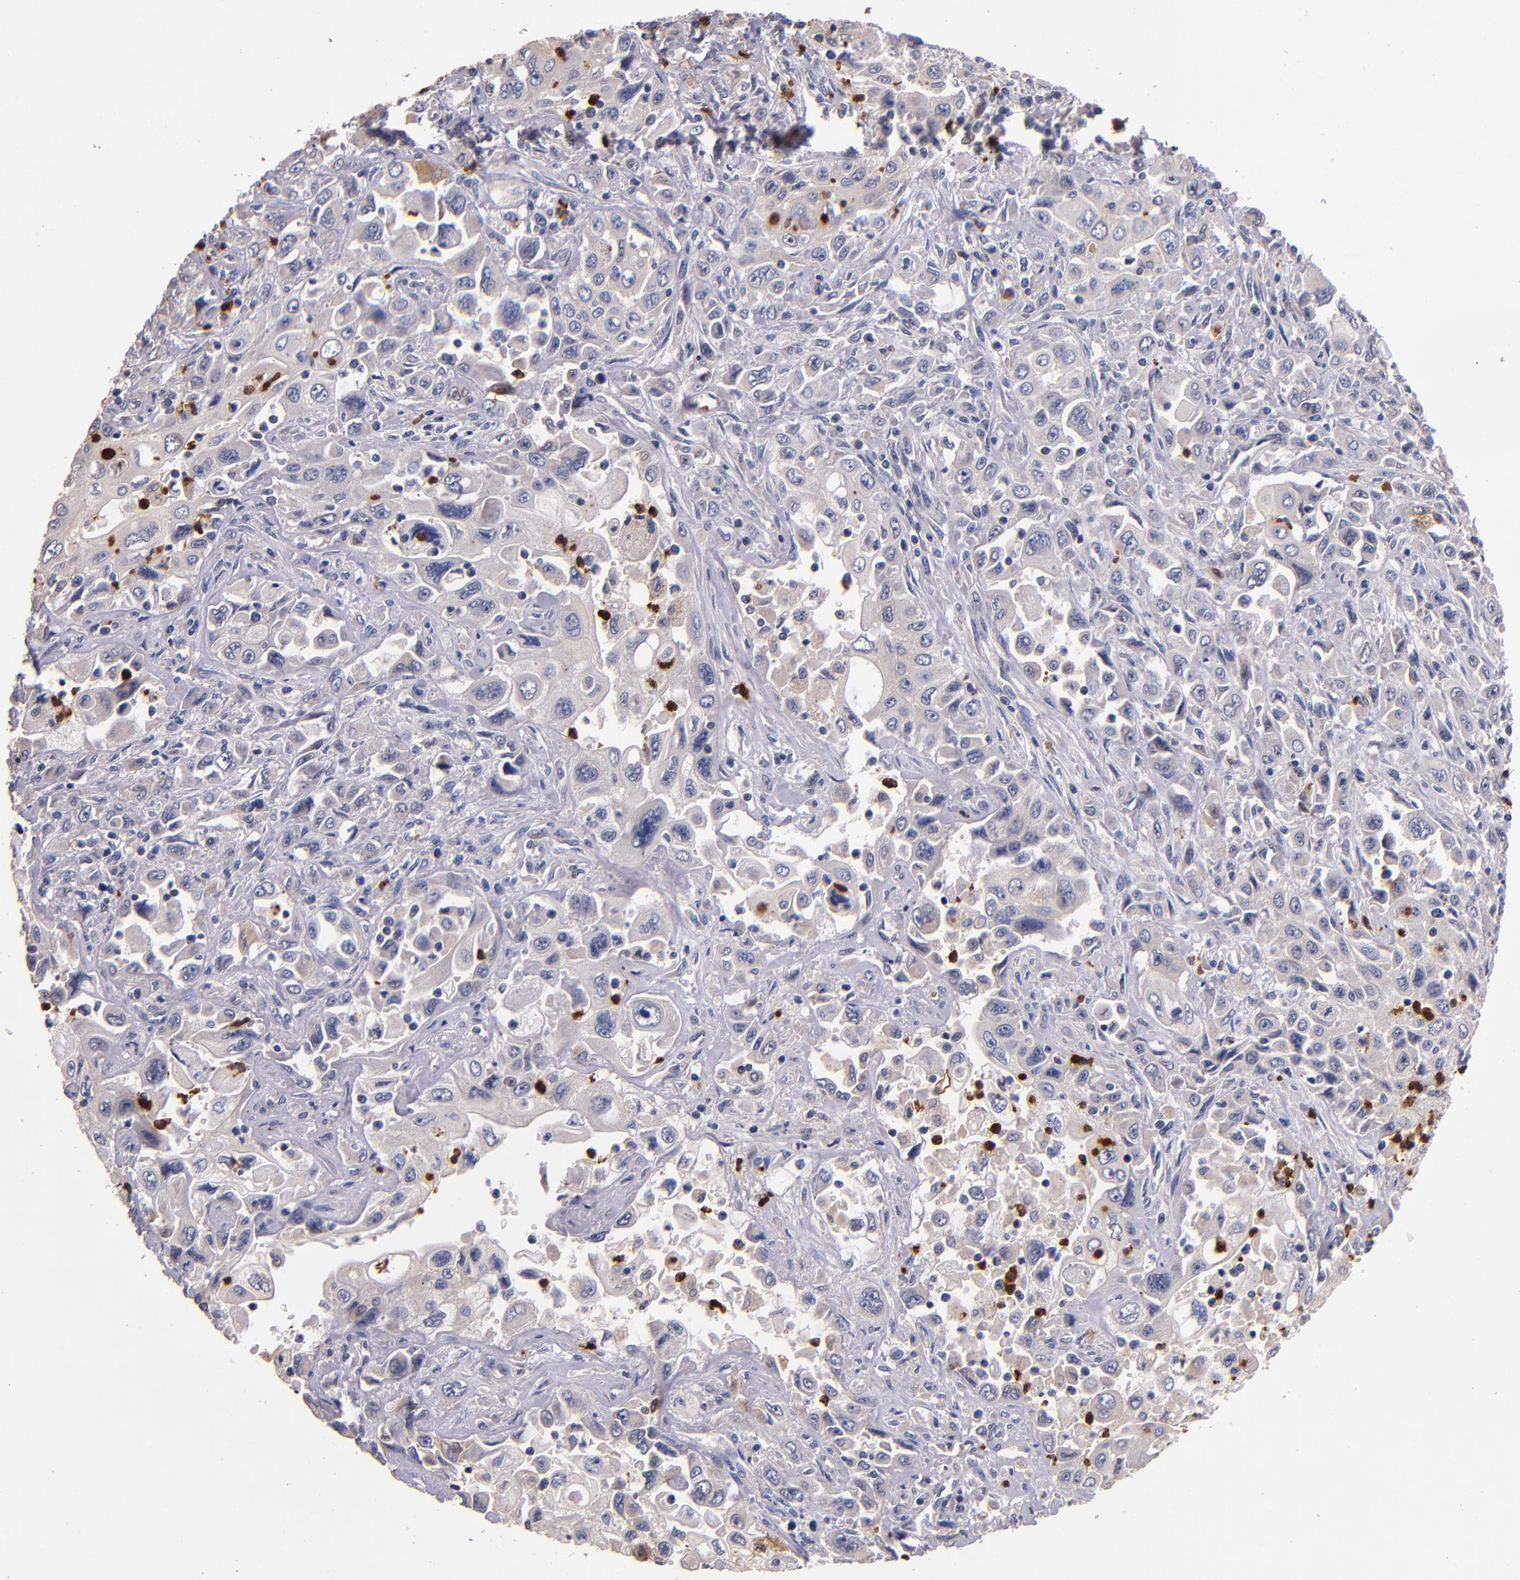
{"staining": {"intensity": "weak", "quantity": "<25%", "location": "cytoplasmic/membranous"}, "tissue": "pancreatic cancer", "cell_type": "Tumor cells", "image_type": "cancer", "snomed": [{"axis": "morphology", "description": "Adenocarcinoma, NOS"}, {"axis": "topography", "description": "Pancreas"}], "caption": "IHC image of neoplastic tissue: human pancreatic adenocarcinoma stained with DAB (3,3'-diaminobenzidine) demonstrates no significant protein expression in tumor cells.", "gene": "TTLL12", "patient": {"sex": "male", "age": 70}}